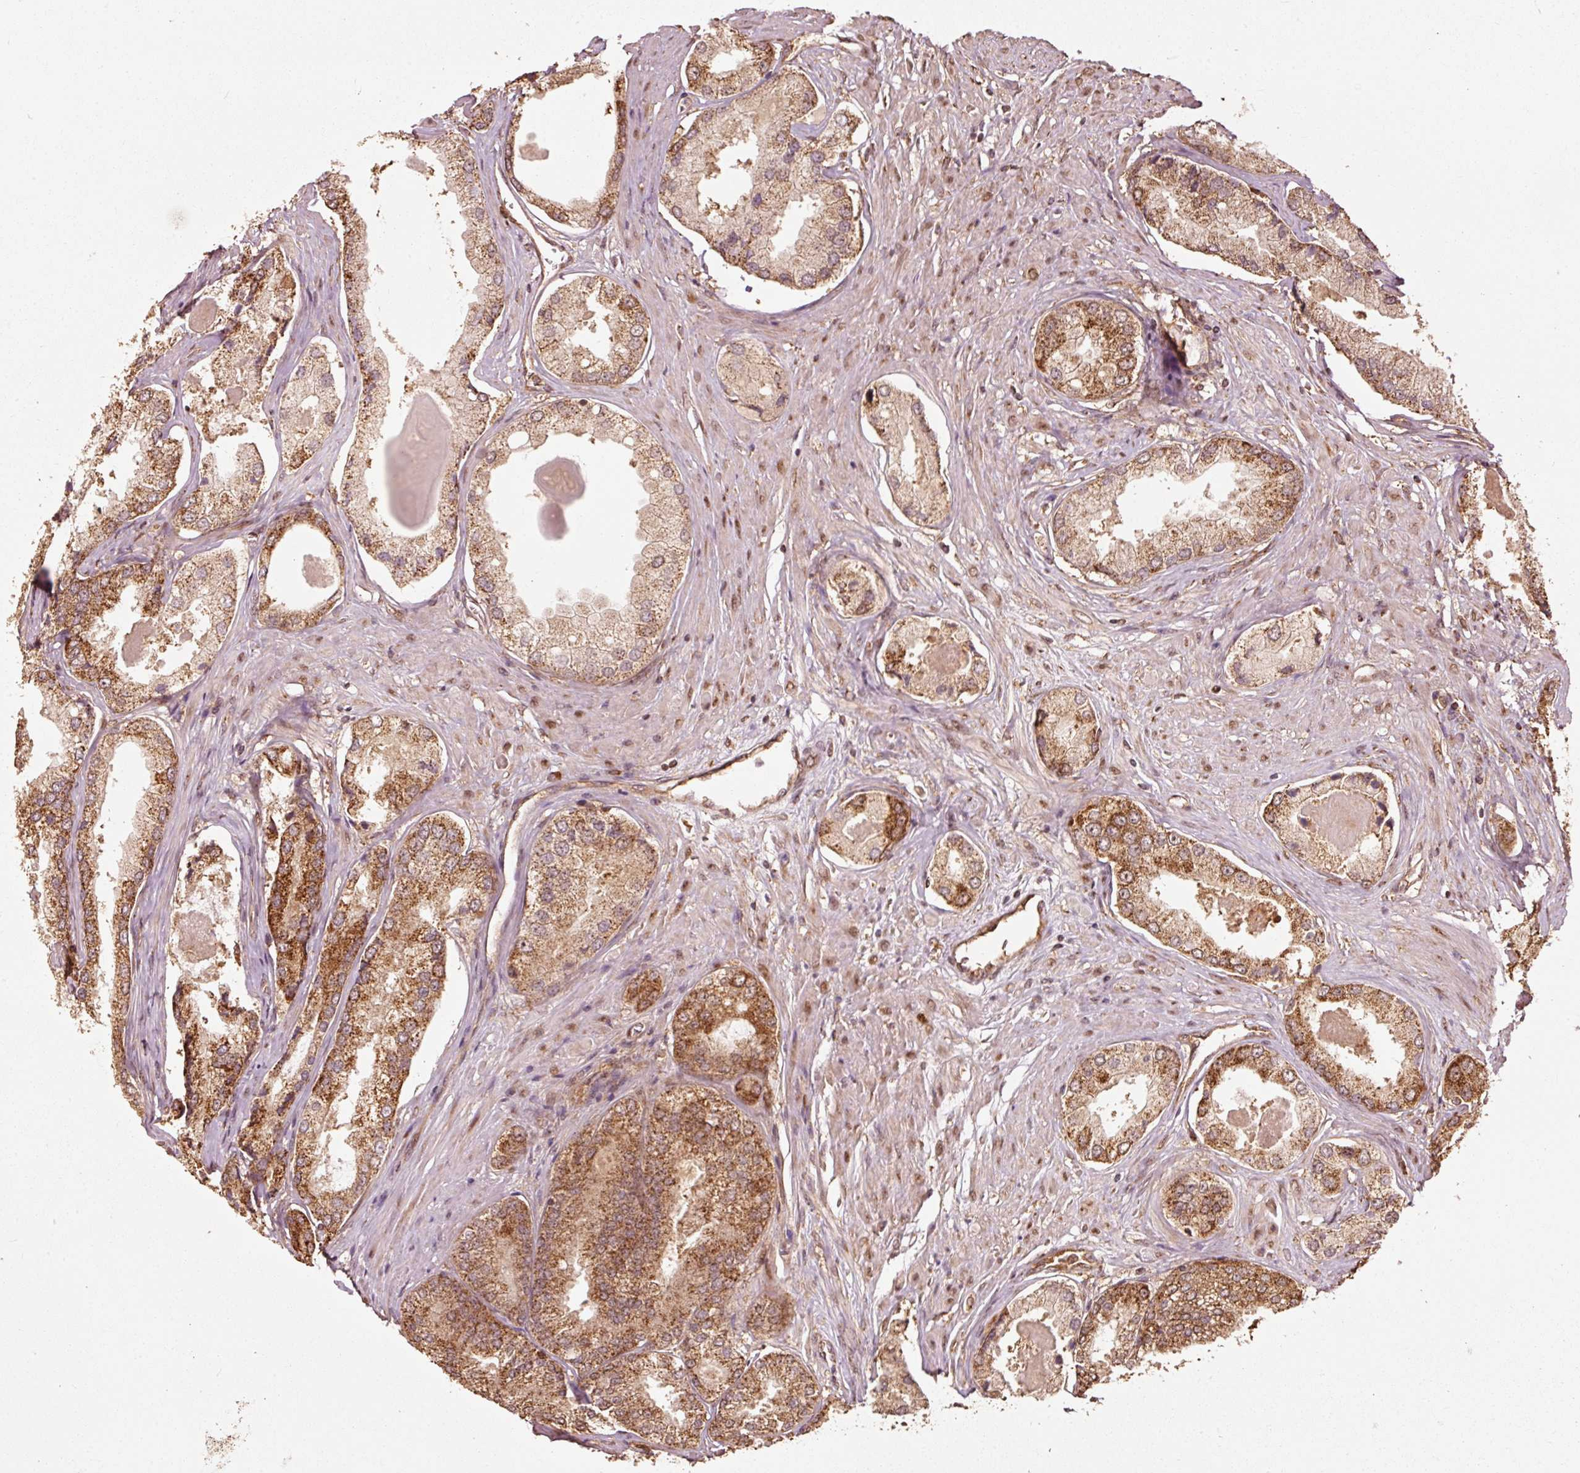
{"staining": {"intensity": "strong", "quantity": "25%-75%", "location": "cytoplasmic/membranous"}, "tissue": "prostate cancer", "cell_type": "Tumor cells", "image_type": "cancer", "snomed": [{"axis": "morphology", "description": "Adenocarcinoma, Low grade"}, {"axis": "topography", "description": "Prostate"}], "caption": "A brown stain labels strong cytoplasmic/membranous expression of a protein in human low-grade adenocarcinoma (prostate) tumor cells. (Brightfield microscopy of DAB IHC at high magnification).", "gene": "MRPL16", "patient": {"sex": "male", "age": 68}}